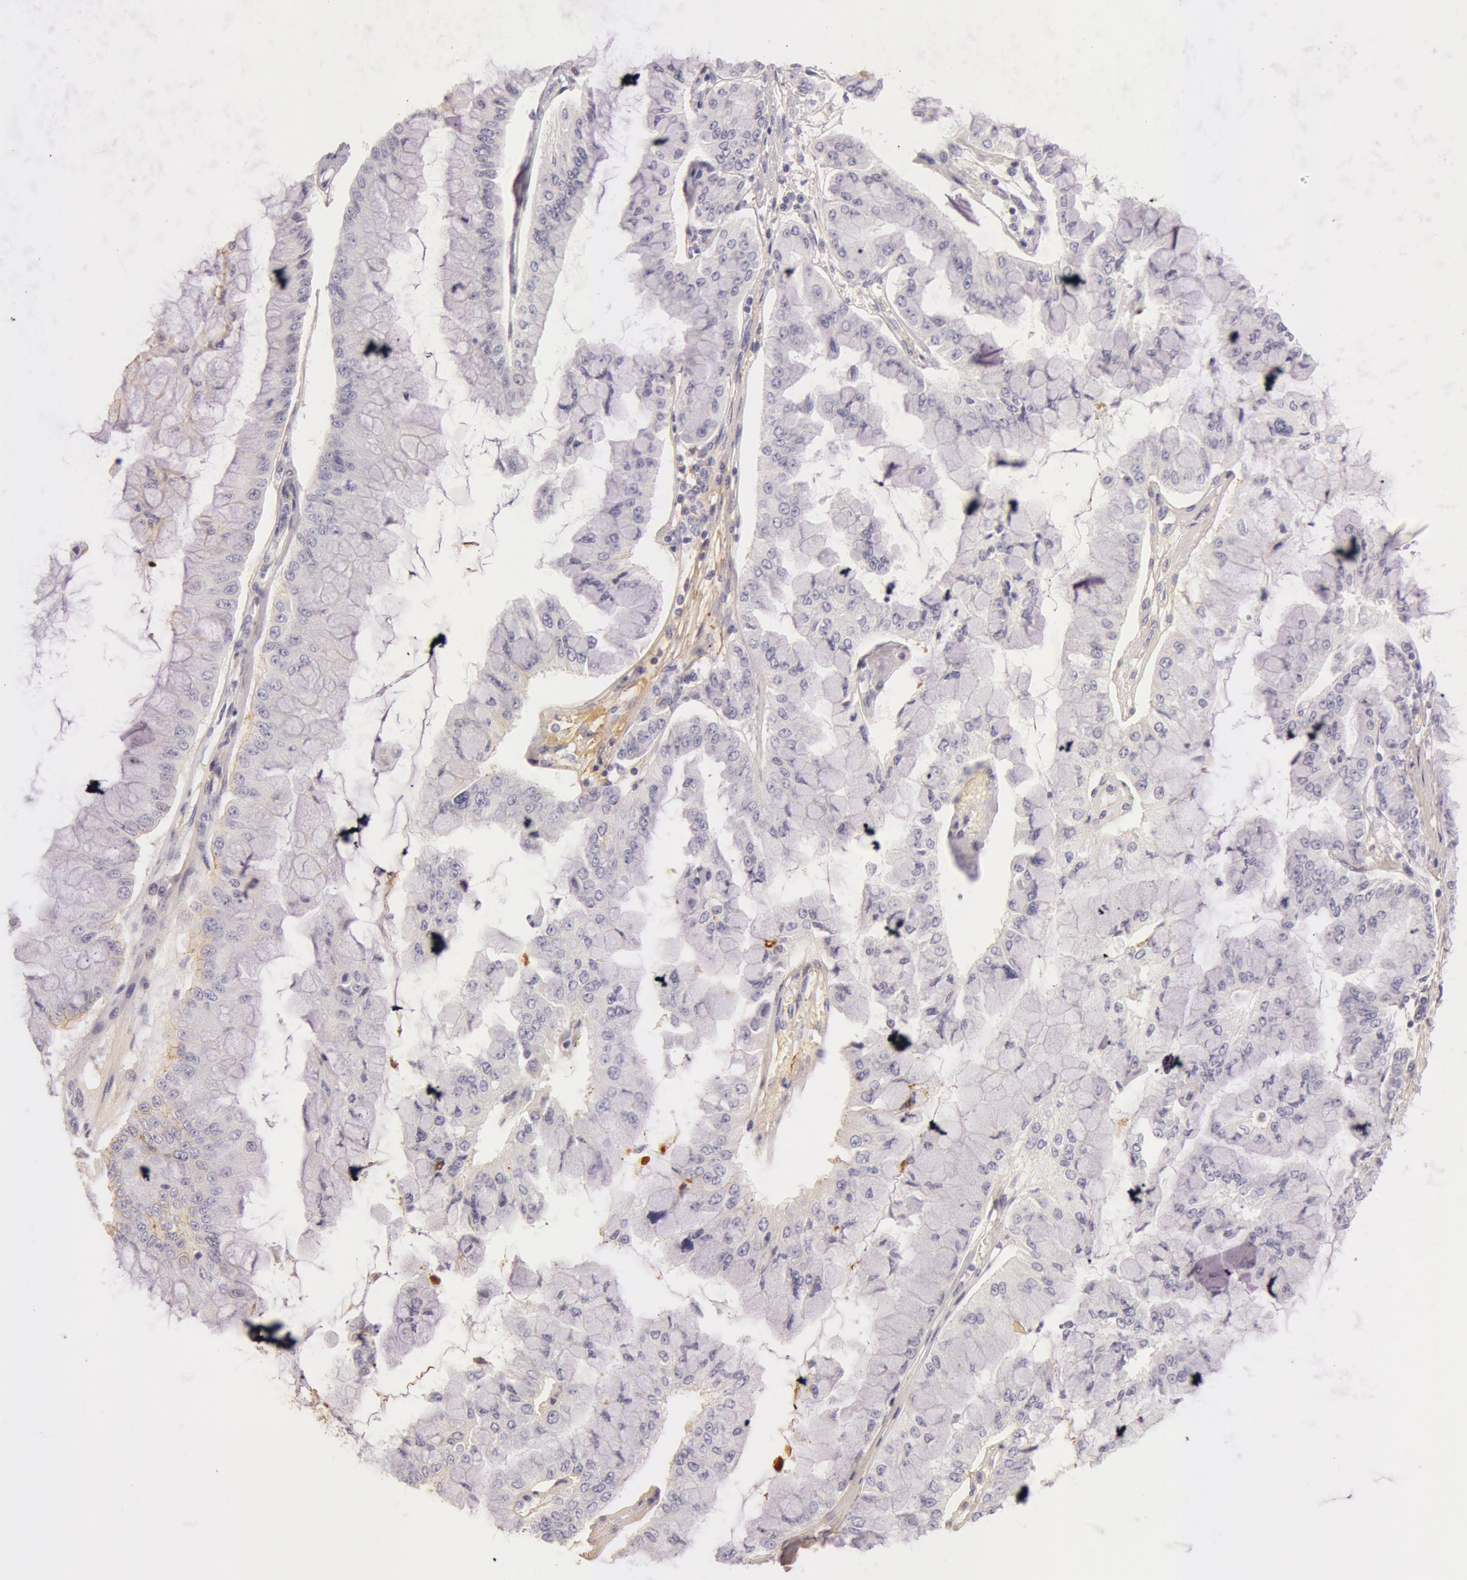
{"staining": {"intensity": "negative", "quantity": "none", "location": "none"}, "tissue": "liver cancer", "cell_type": "Tumor cells", "image_type": "cancer", "snomed": [{"axis": "morphology", "description": "Cholangiocarcinoma"}, {"axis": "topography", "description": "Liver"}], "caption": "IHC photomicrograph of neoplastic tissue: liver cancer stained with DAB (3,3'-diaminobenzidine) shows no significant protein positivity in tumor cells.", "gene": "C4BPA", "patient": {"sex": "female", "age": 79}}